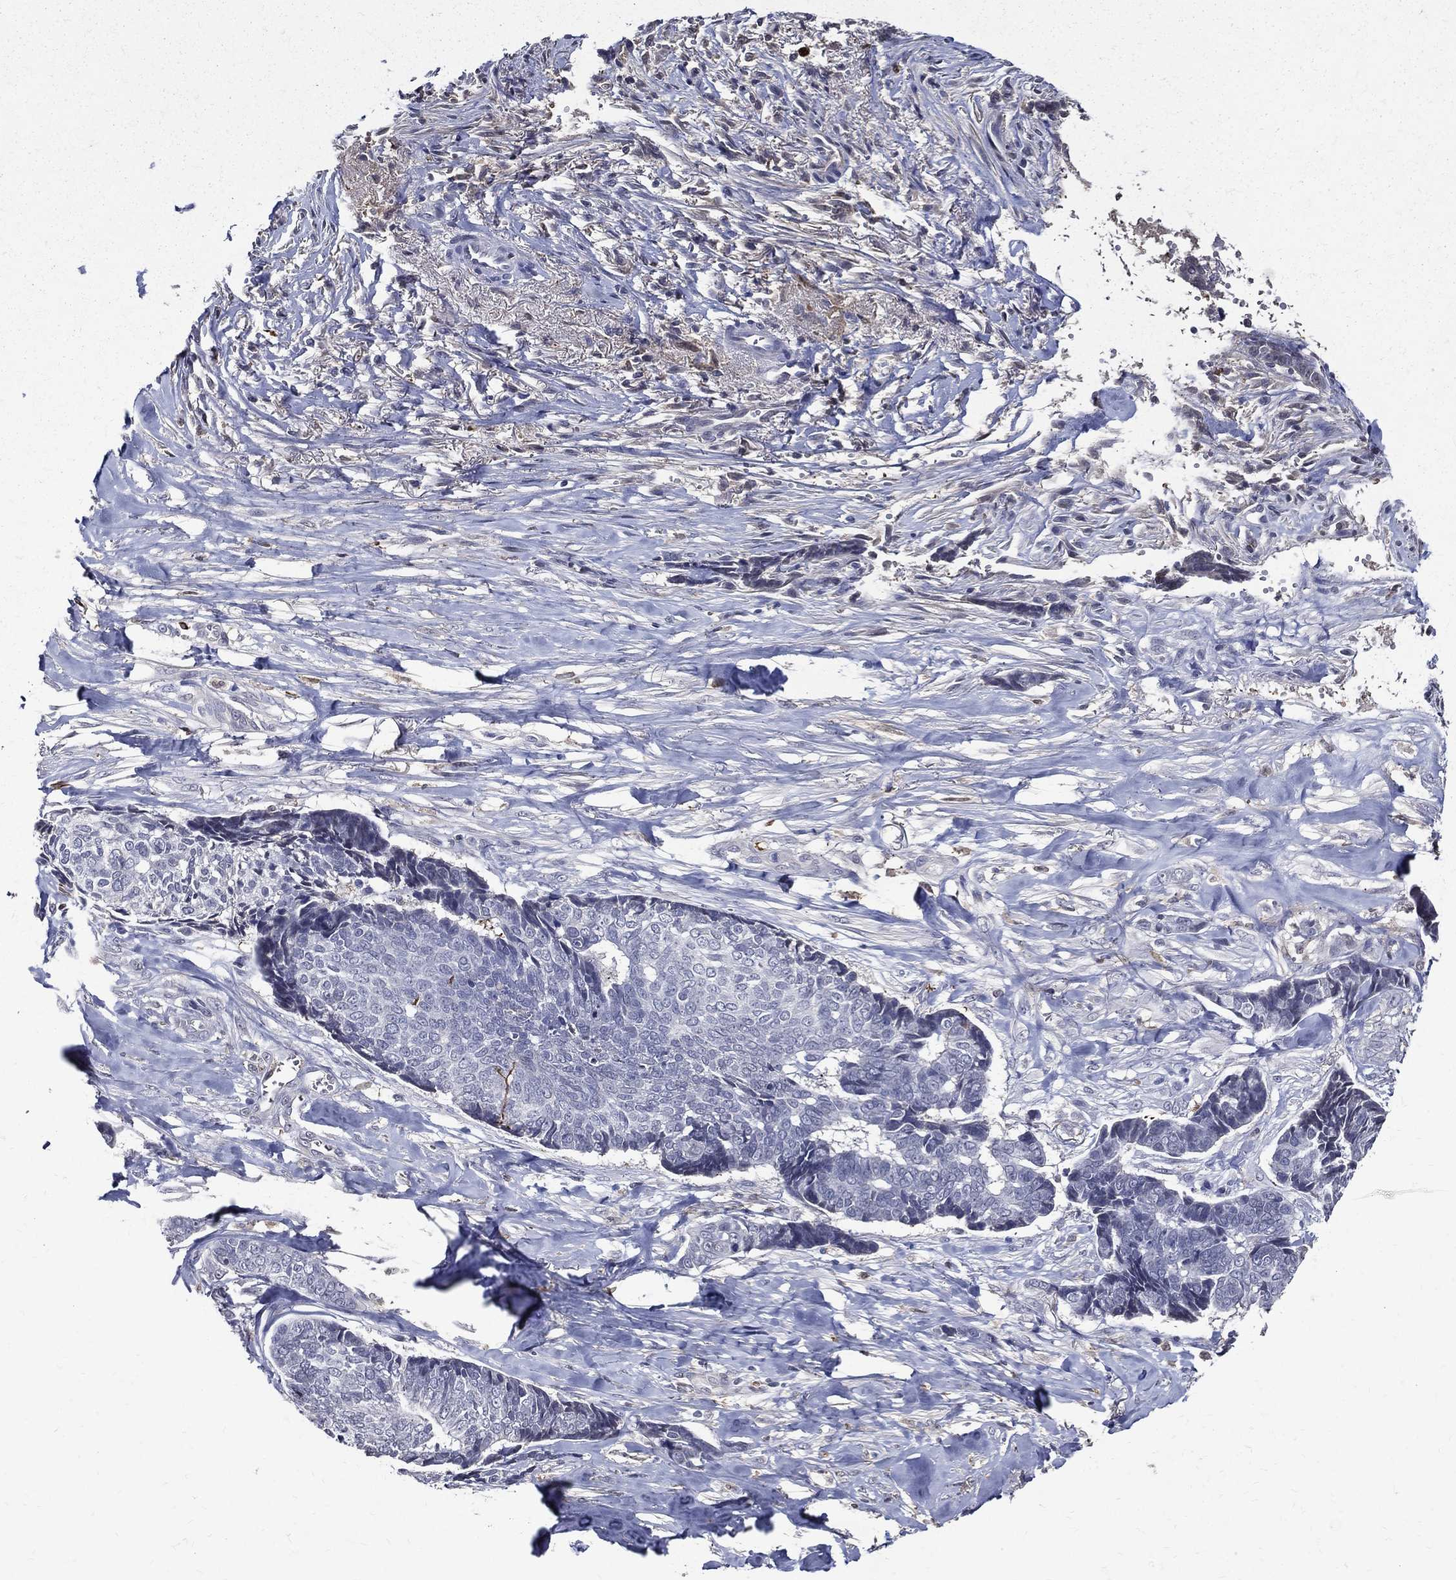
{"staining": {"intensity": "negative", "quantity": "none", "location": "none"}, "tissue": "skin cancer", "cell_type": "Tumor cells", "image_type": "cancer", "snomed": [{"axis": "morphology", "description": "Basal cell carcinoma"}, {"axis": "topography", "description": "Skin"}], "caption": "There is no significant staining in tumor cells of skin cancer.", "gene": "GPR171", "patient": {"sex": "male", "age": 86}}